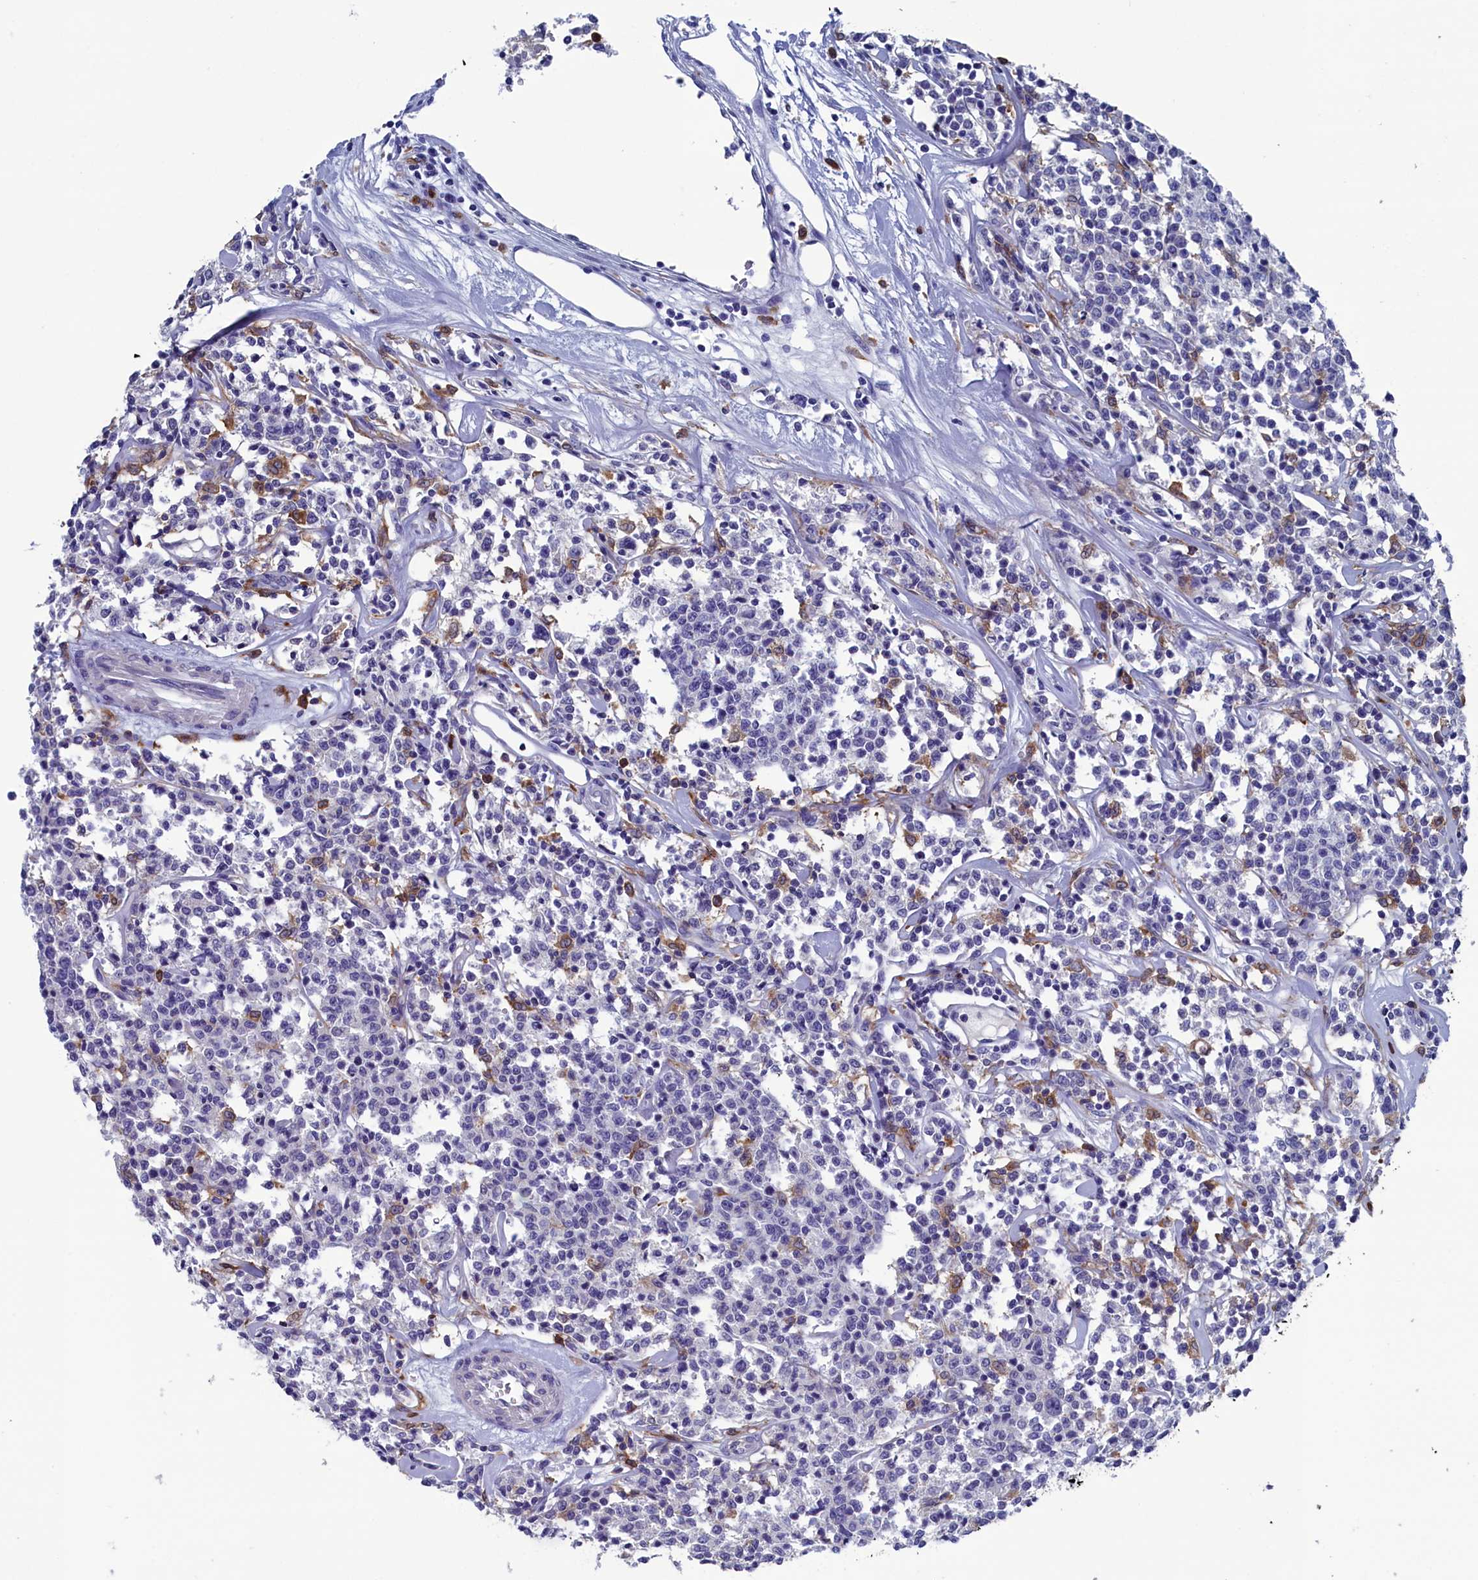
{"staining": {"intensity": "negative", "quantity": "none", "location": "none"}, "tissue": "lymphoma", "cell_type": "Tumor cells", "image_type": "cancer", "snomed": [{"axis": "morphology", "description": "Malignant lymphoma, non-Hodgkin's type, Low grade"}, {"axis": "topography", "description": "Small intestine"}], "caption": "An immunohistochemistry image of lymphoma is shown. There is no staining in tumor cells of lymphoma.", "gene": "TYROBP", "patient": {"sex": "female", "age": 59}}